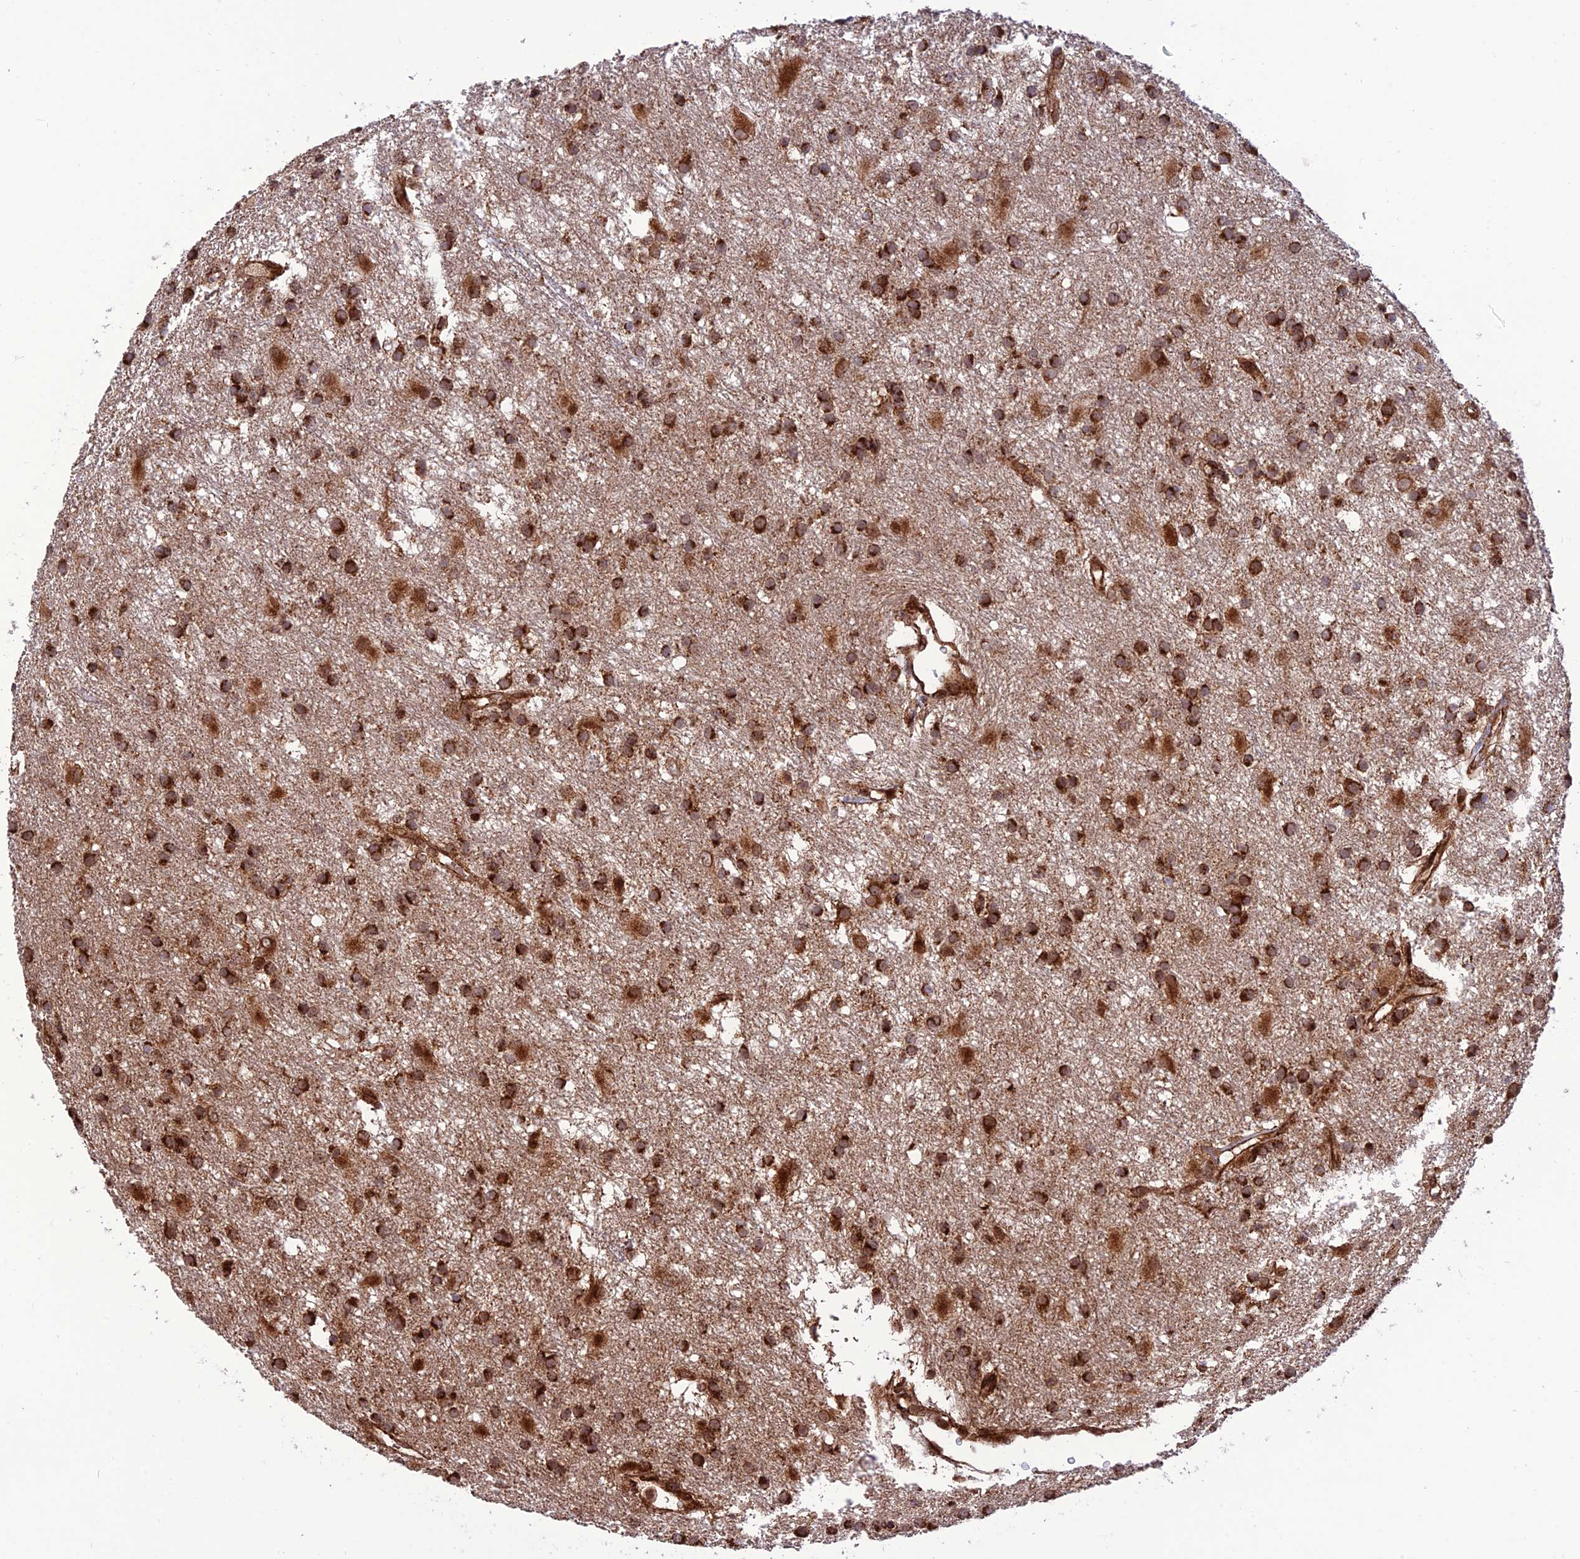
{"staining": {"intensity": "strong", "quantity": ">75%", "location": "cytoplasmic/membranous"}, "tissue": "glioma", "cell_type": "Tumor cells", "image_type": "cancer", "snomed": [{"axis": "morphology", "description": "Glioma, malignant, High grade"}, {"axis": "topography", "description": "Brain"}], "caption": "DAB (3,3'-diaminobenzidine) immunohistochemical staining of human glioma shows strong cytoplasmic/membranous protein staining in about >75% of tumor cells. (DAB (3,3'-diaminobenzidine) IHC, brown staining for protein, blue staining for nuclei).", "gene": "CRTAP", "patient": {"sex": "male", "age": 77}}